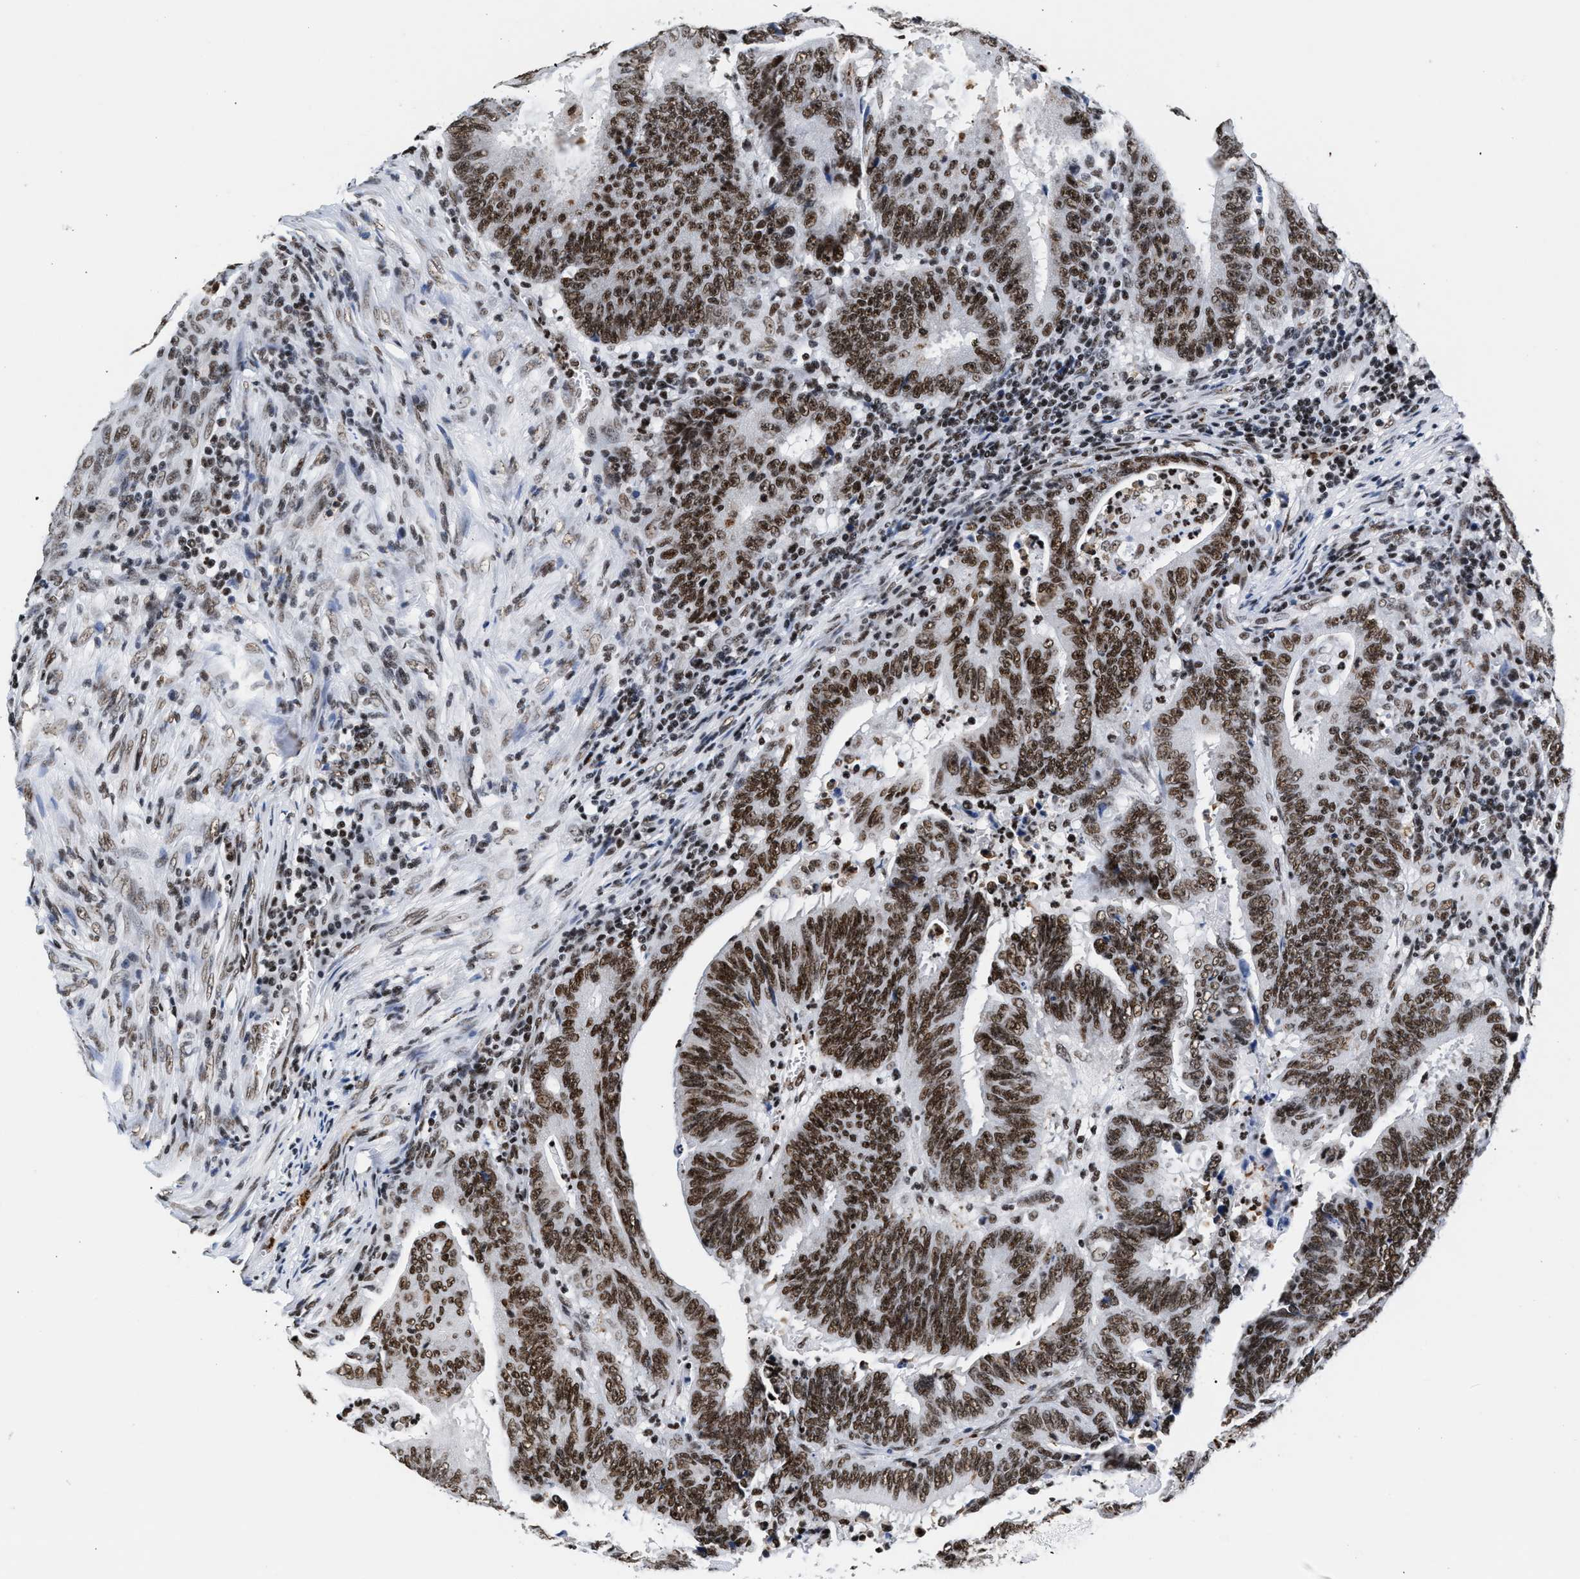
{"staining": {"intensity": "strong", "quantity": ">75%", "location": "nuclear"}, "tissue": "colorectal cancer", "cell_type": "Tumor cells", "image_type": "cancer", "snomed": [{"axis": "morphology", "description": "Adenocarcinoma, NOS"}, {"axis": "topography", "description": "Colon"}], "caption": "Human adenocarcinoma (colorectal) stained for a protein (brown) shows strong nuclear positive positivity in approximately >75% of tumor cells.", "gene": "RAD21", "patient": {"sex": "male", "age": 45}}